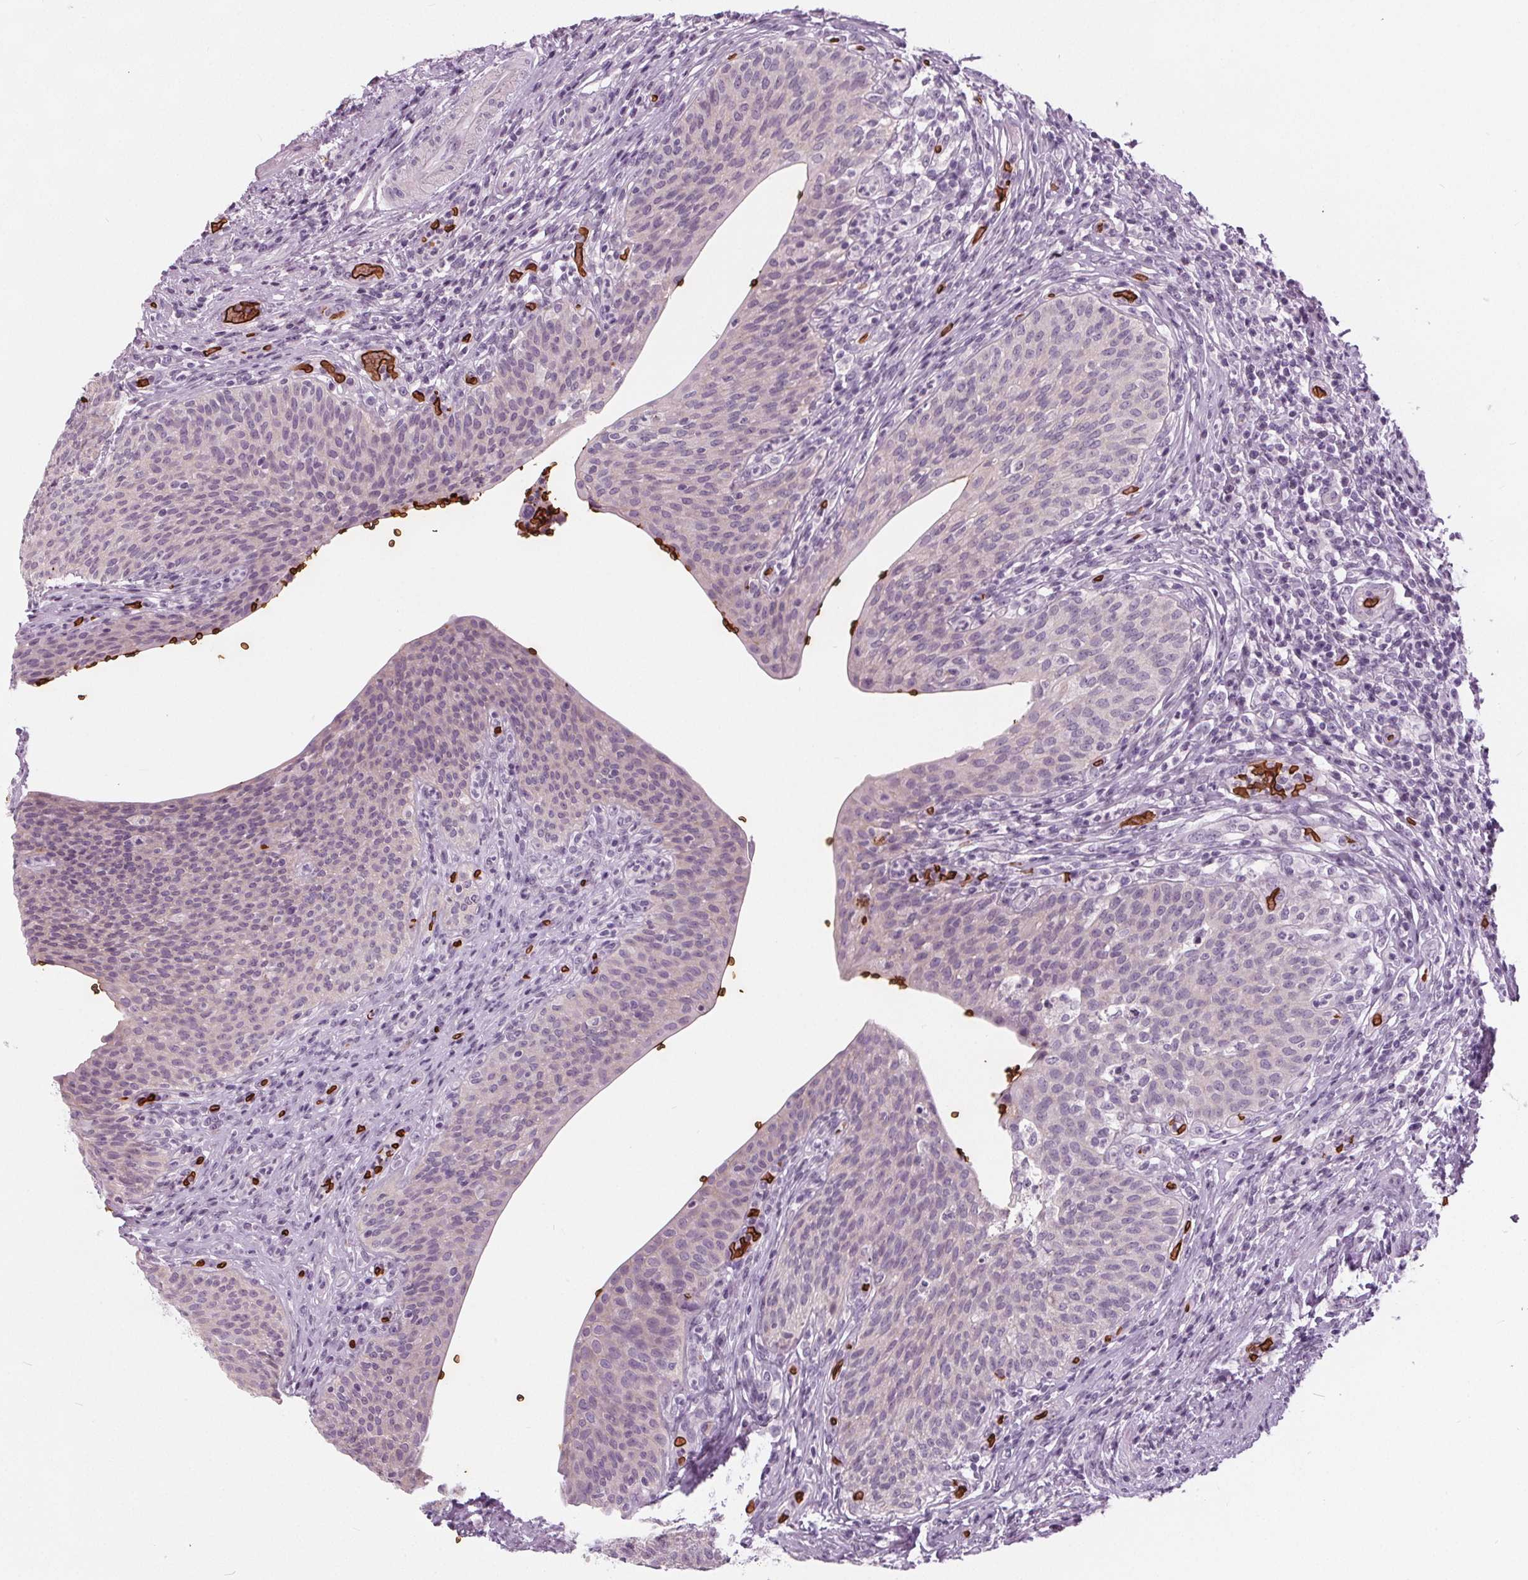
{"staining": {"intensity": "negative", "quantity": "none", "location": "none"}, "tissue": "urinary bladder", "cell_type": "Urothelial cells", "image_type": "normal", "snomed": [{"axis": "morphology", "description": "Normal tissue, NOS"}, {"axis": "topography", "description": "Urinary bladder"}, {"axis": "topography", "description": "Peripheral nerve tissue"}], "caption": "Human urinary bladder stained for a protein using immunohistochemistry demonstrates no staining in urothelial cells.", "gene": "SLC4A1", "patient": {"sex": "male", "age": 66}}